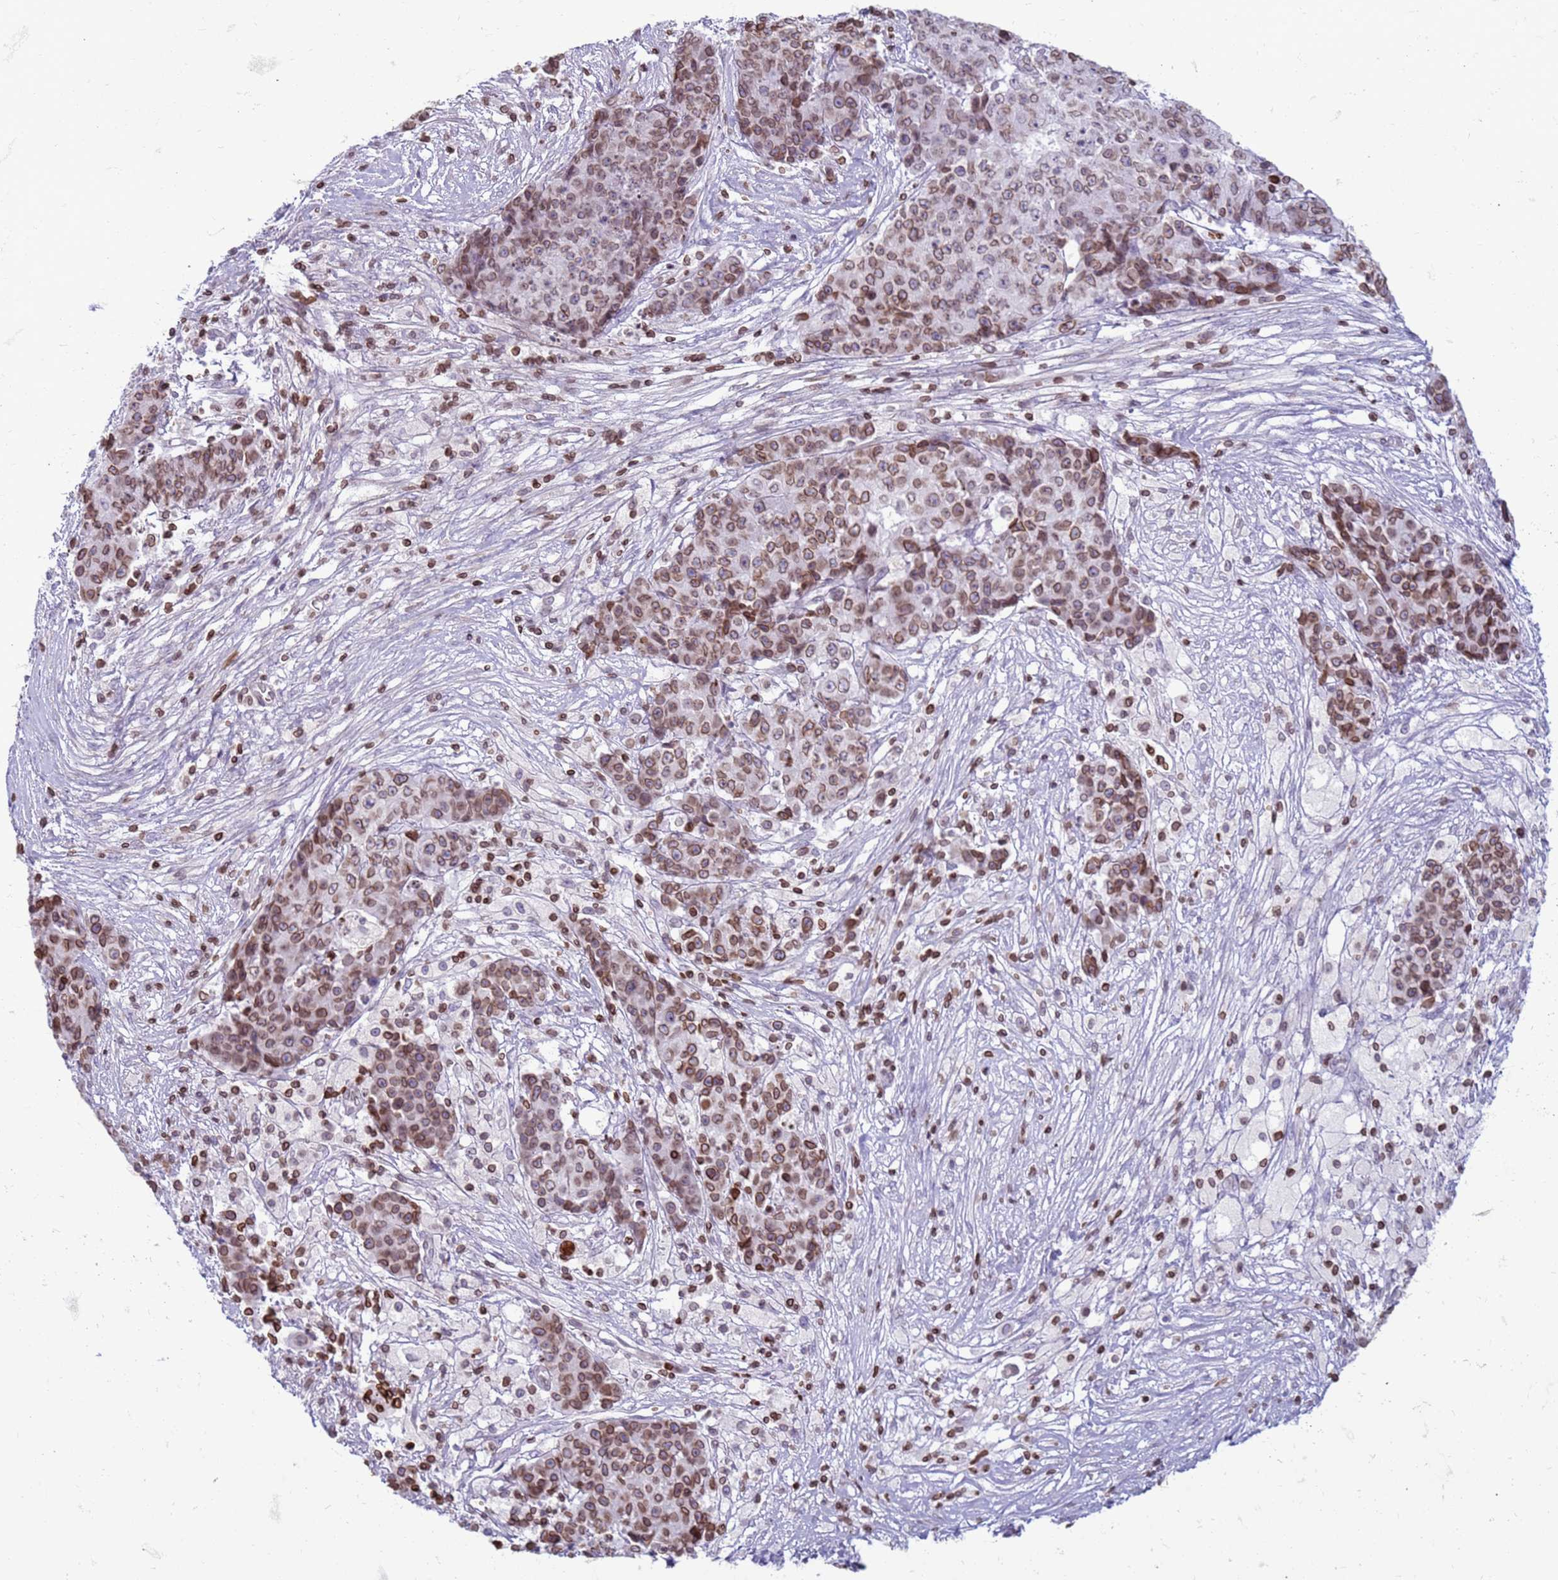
{"staining": {"intensity": "moderate", "quantity": ">75%", "location": "cytoplasmic/membranous,nuclear"}, "tissue": "ovarian cancer", "cell_type": "Tumor cells", "image_type": "cancer", "snomed": [{"axis": "morphology", "description": "Carcinoma, endometroid"}, {"axis": "topography", "description": "Ovary"}], "caption": "There is medium levels of moderate cytoplasmic/membranous and nuclear staining in tumor cells of ovarian cancer, as demonstrated by immunohistochemical staining (brown color).", "gene": "METTL25B", "patient": {"sex": "female", "age": 42}}